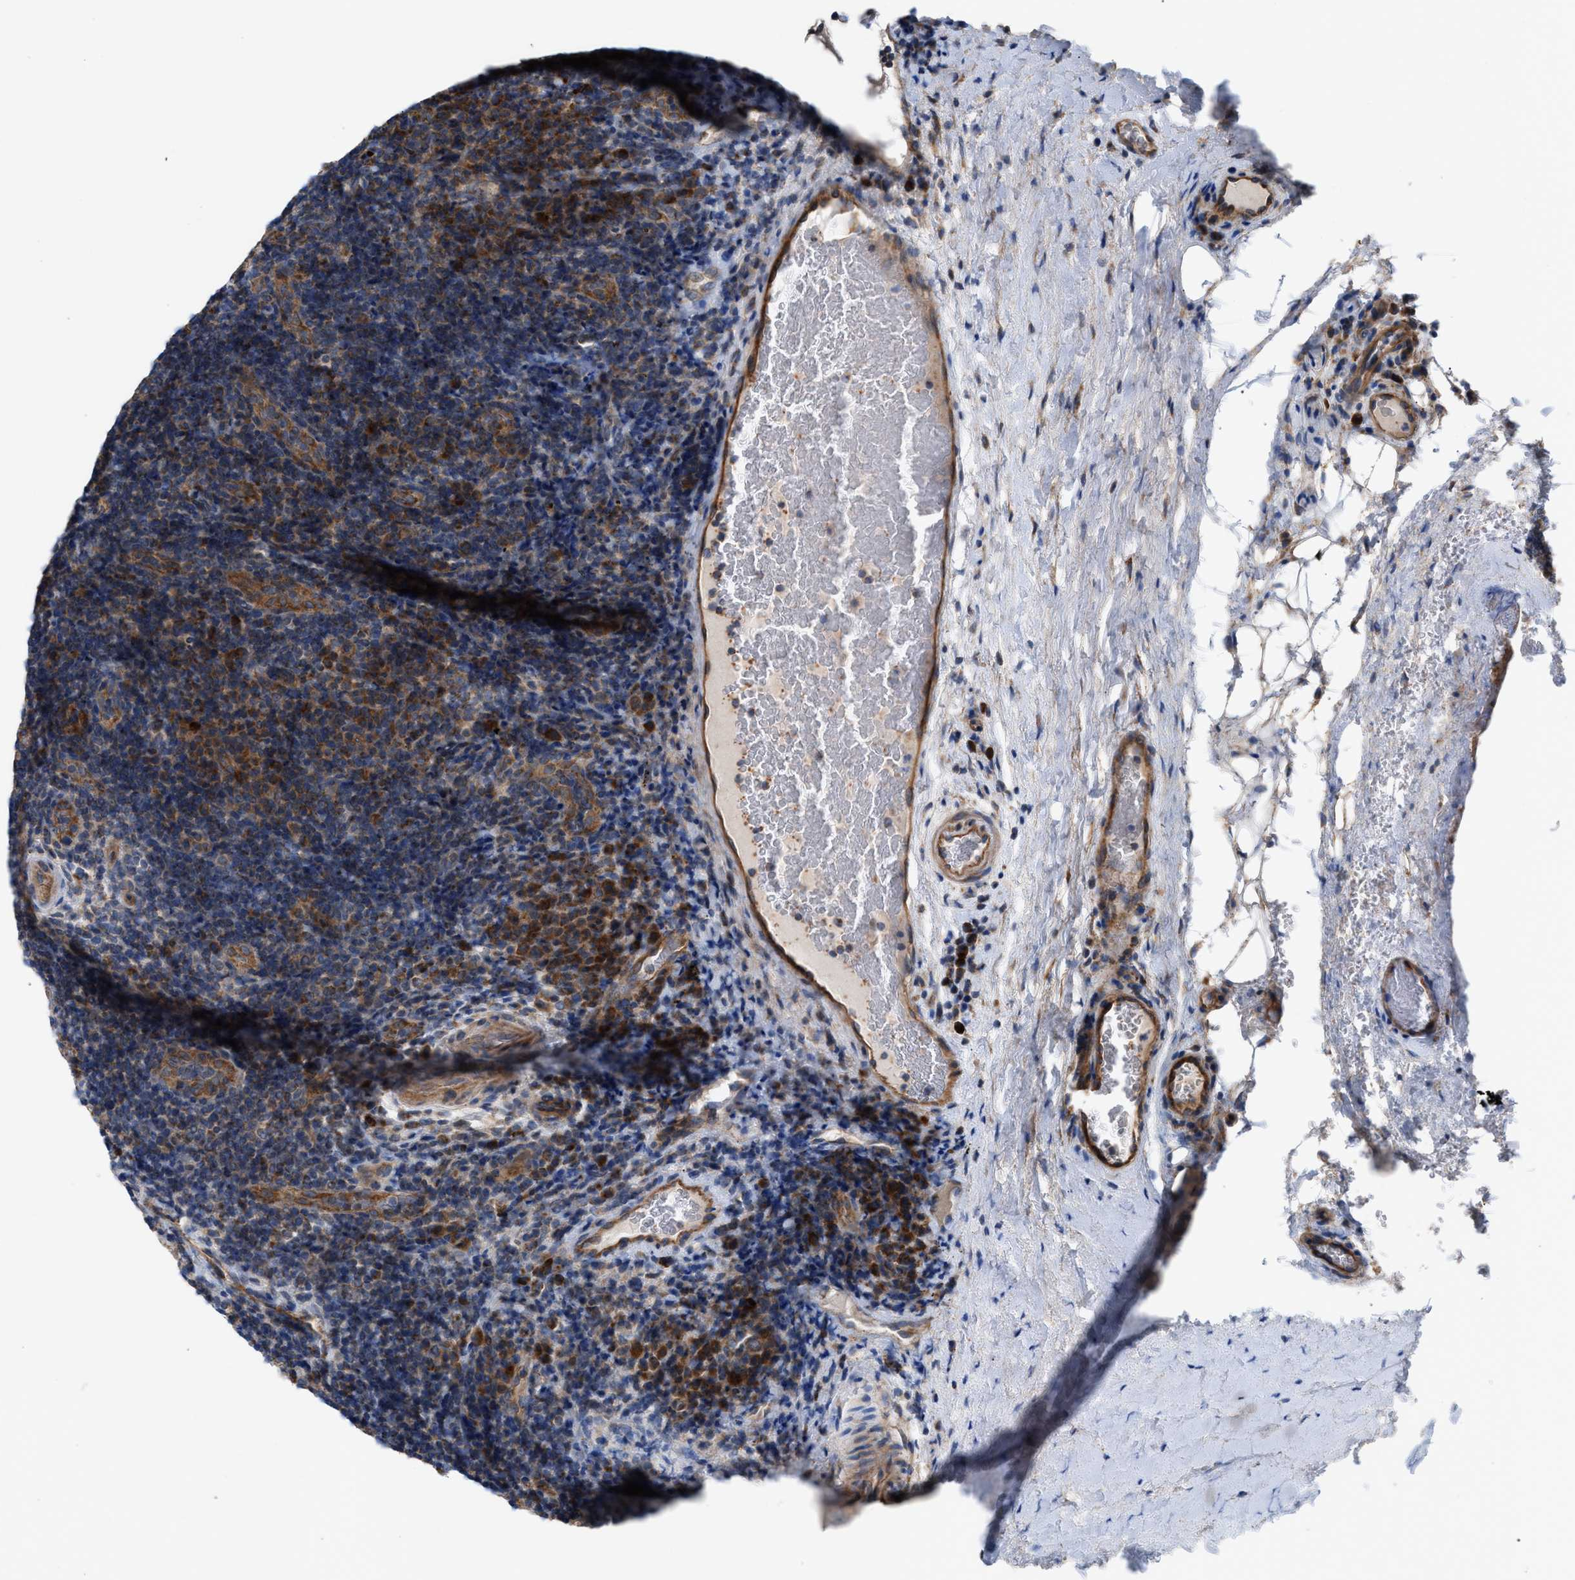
{"staining": {"intensity": "moderate", "quantity": "<25%", "location": "cytoplasmic/membranous"}, "tissue": "lymphoma", "cell_type": "Tumor cells", "image_type": "cancer", "snomed": [{"axis": "morphology", "description": "Malignant lymphoma, non-Hodgkin's type, High grade"}, {"axis": "topography", "description": "Tonsil"}], "caption": "A photomicrograph of high-grade malignant lymphoma, non-Hodgkin's type stained for a protein displays moderate cytoplasmic/membranous brown staining in tumor cells. The protein is shown in brown color, while the nuclei are stained blue.", "gene": "OXSM", "patient": {"sex": "female", "age": 36}}